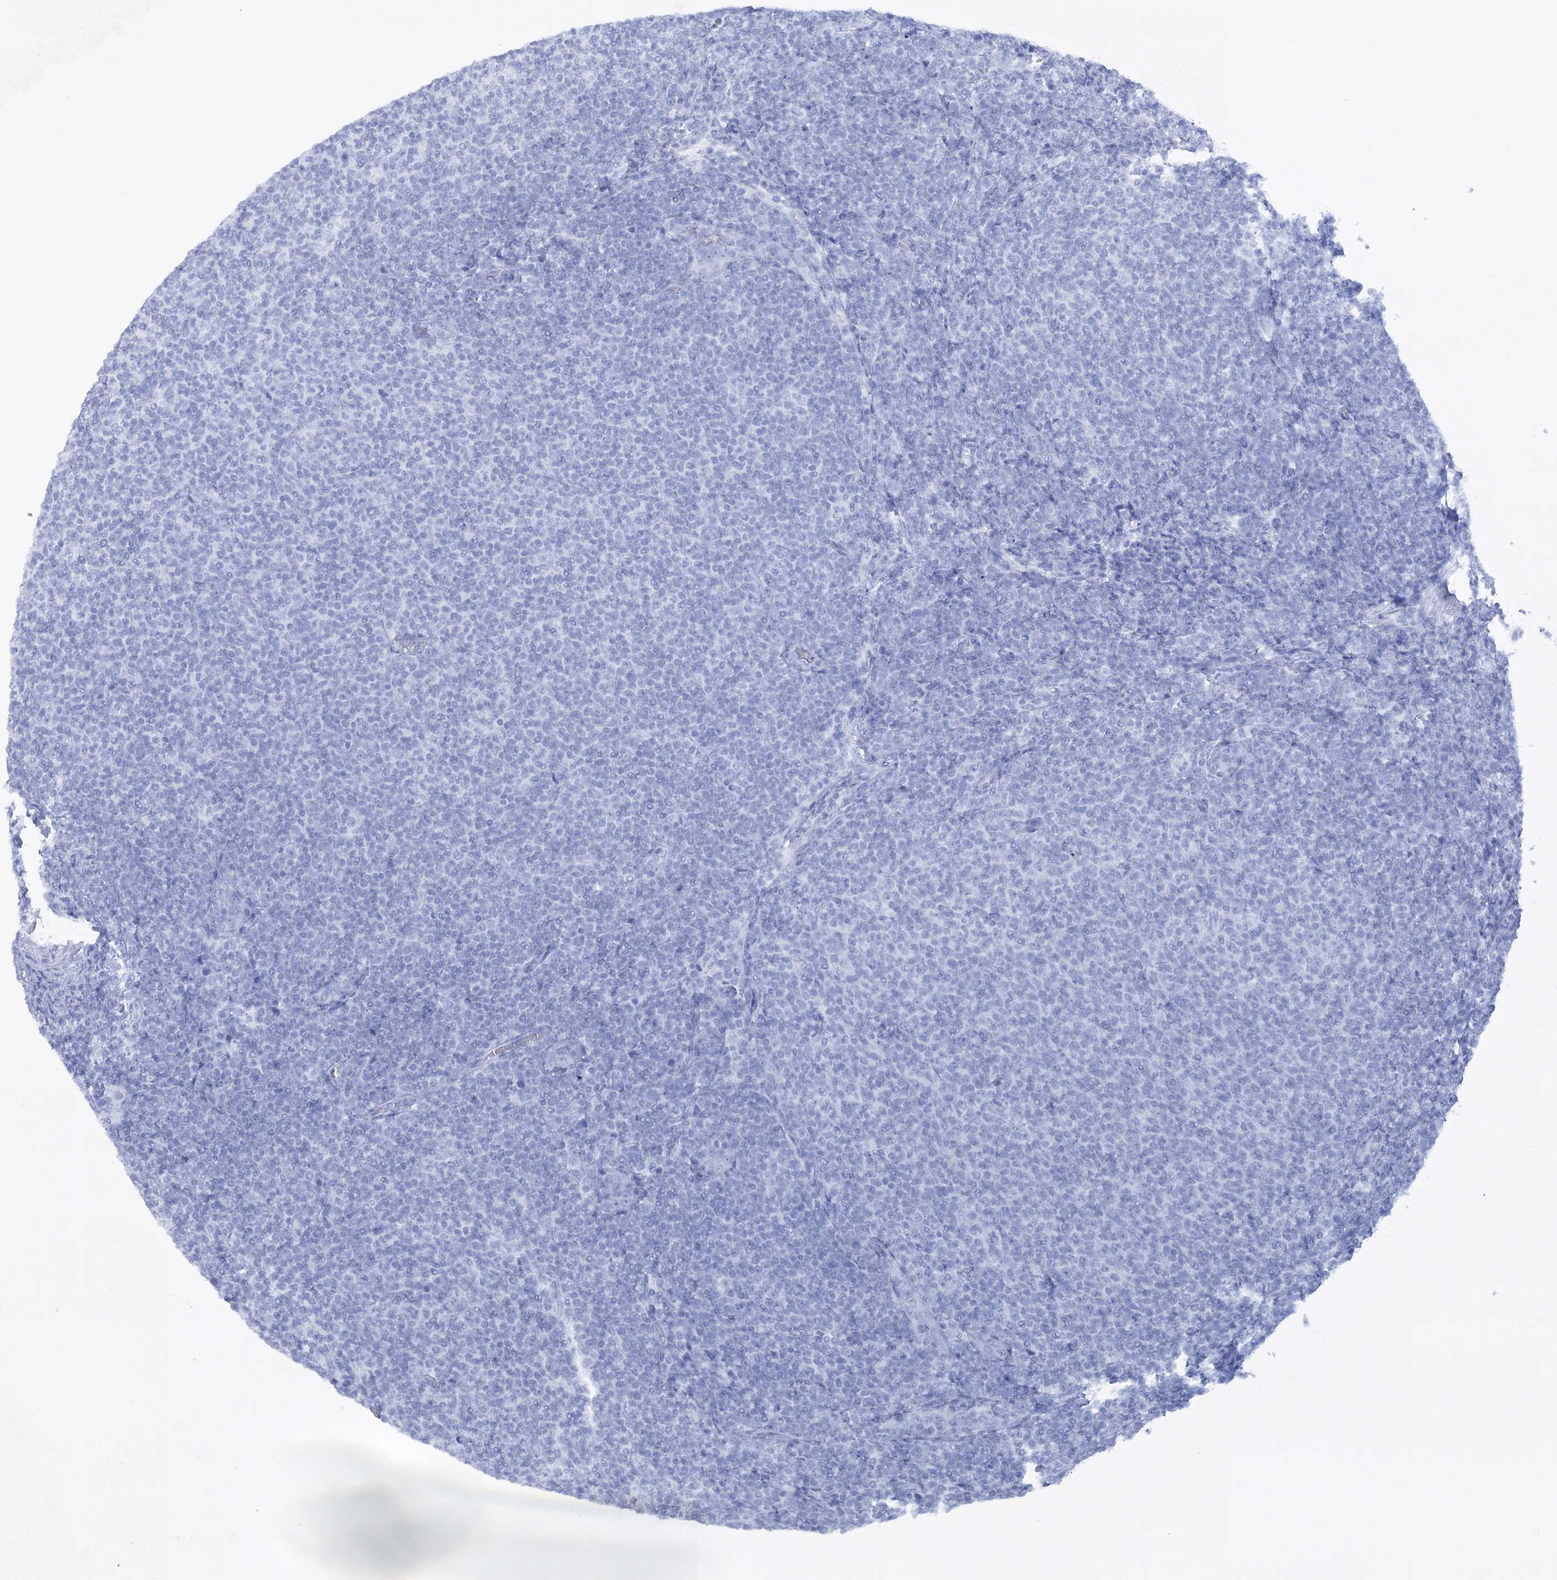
{"staining": {"intensity": "negative", "quantity": "none", "location": "none"}, "tissue": "lymphoma", "cell_type": "Tumor cells", "image_type": "cancer", "snomed": [{"axis": "morphology", "description": "Malignant lymphoma, non-Hodgkin's type, Low grade"}, {"axis": "topography", "description": "Lymph node"}], "caption": "Lymphoma was stained to show a protein in brown. There is no significant expression in tumor cells. Nuclei are stained in blue.", "gene": "RIN2", "patient": {"sex": "male", "age": 66}}